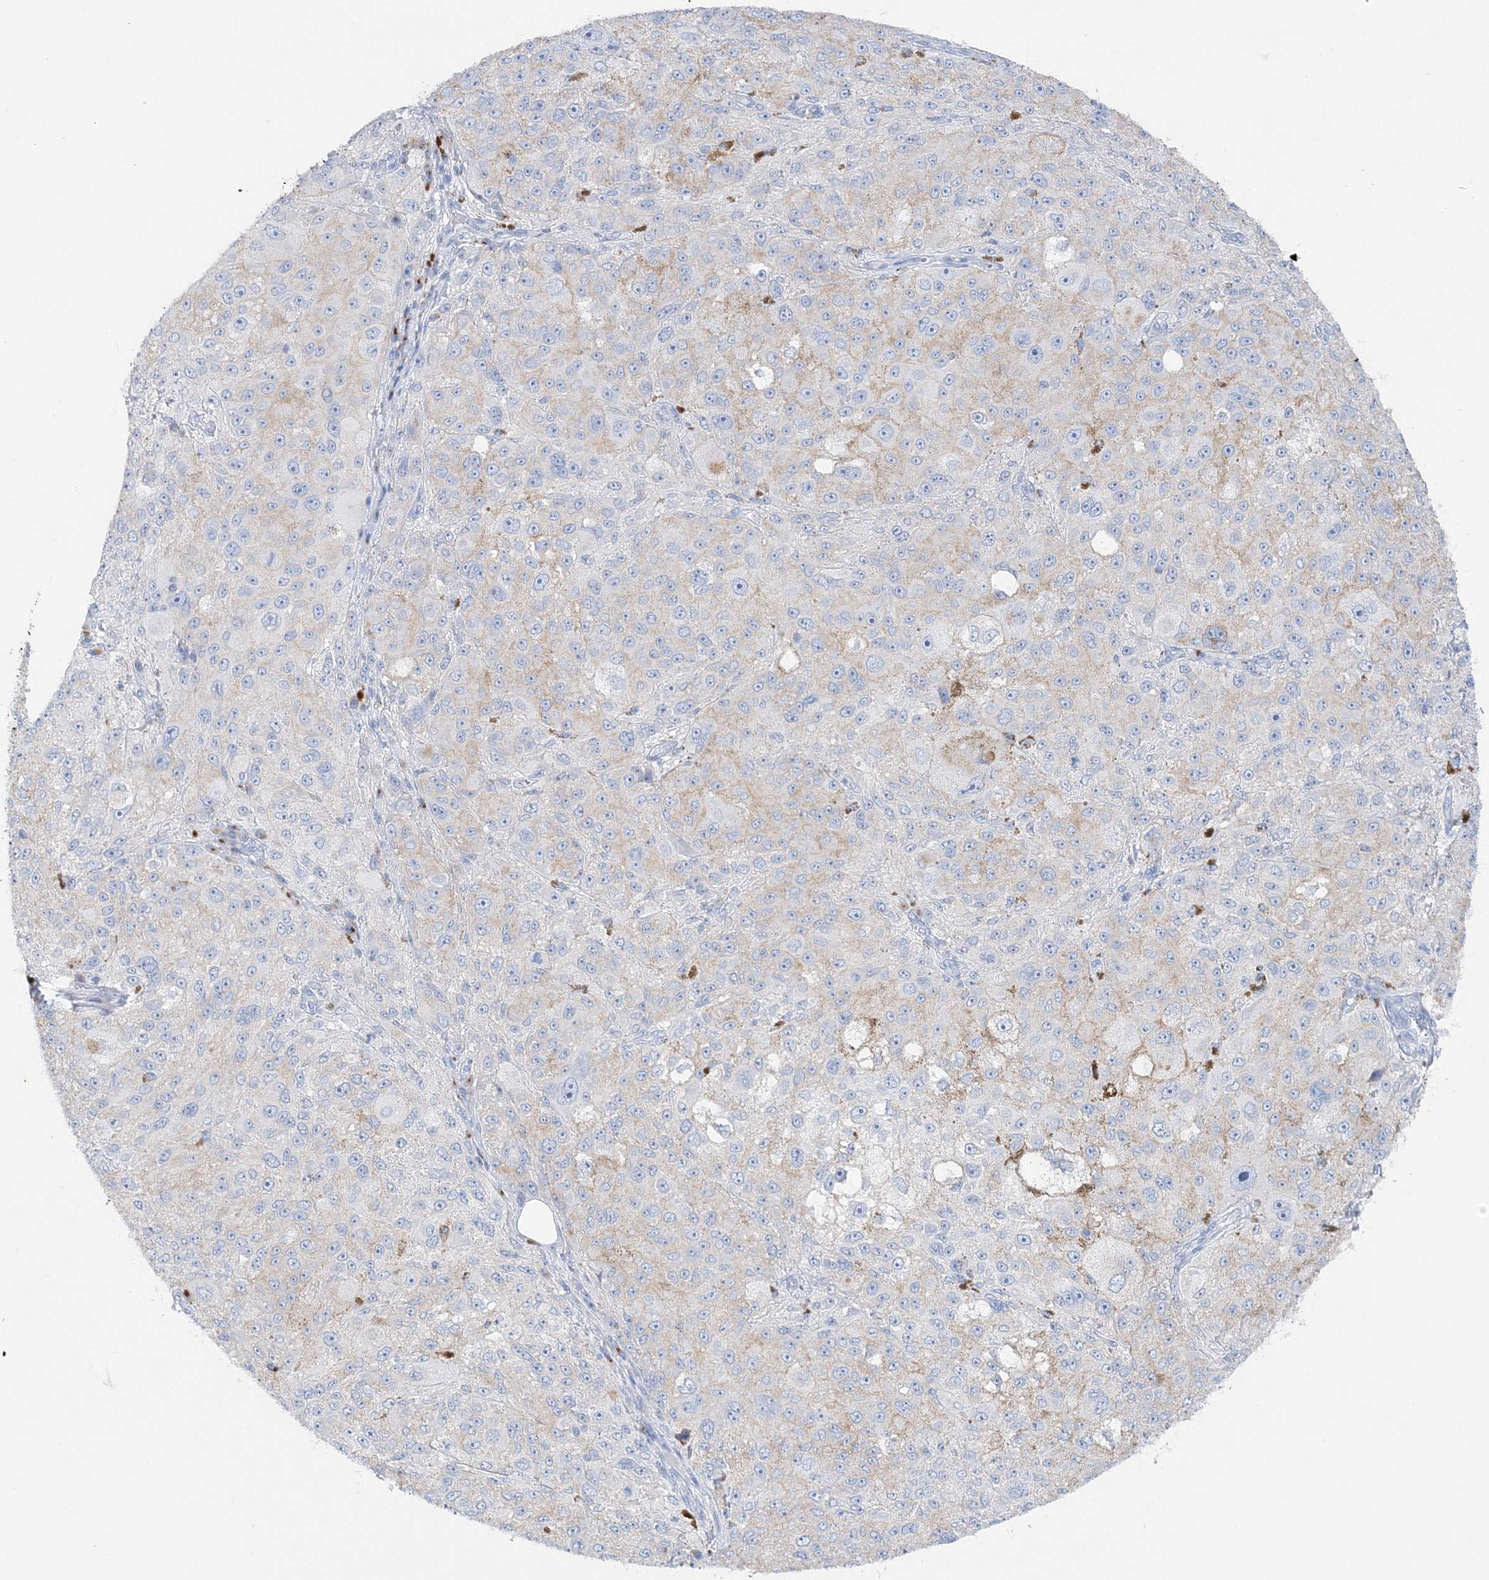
{"staining": {"intensity": "weak", "quantity": "25%-75%", "location": "cytoplasmic/membranous"}, "tissue": "melanoma", "cell_type": "Tumor cells", "image_type": "cancer", "snomed": [{"axis": "morphology", "description": "Necrosis, NOS"}, {"axis": "morphology", "description": "Malignant melanoma, NOS"}, {"axis": "topography", "description": "Skin"}], "caption": "Protein expression analysis of melanoma reveals weak cytoplasmic/membranous staining in about 25%-75% of tumor cells.", "gene": "SLC5A6", "patient": {"sex": "female", "age": 87}}